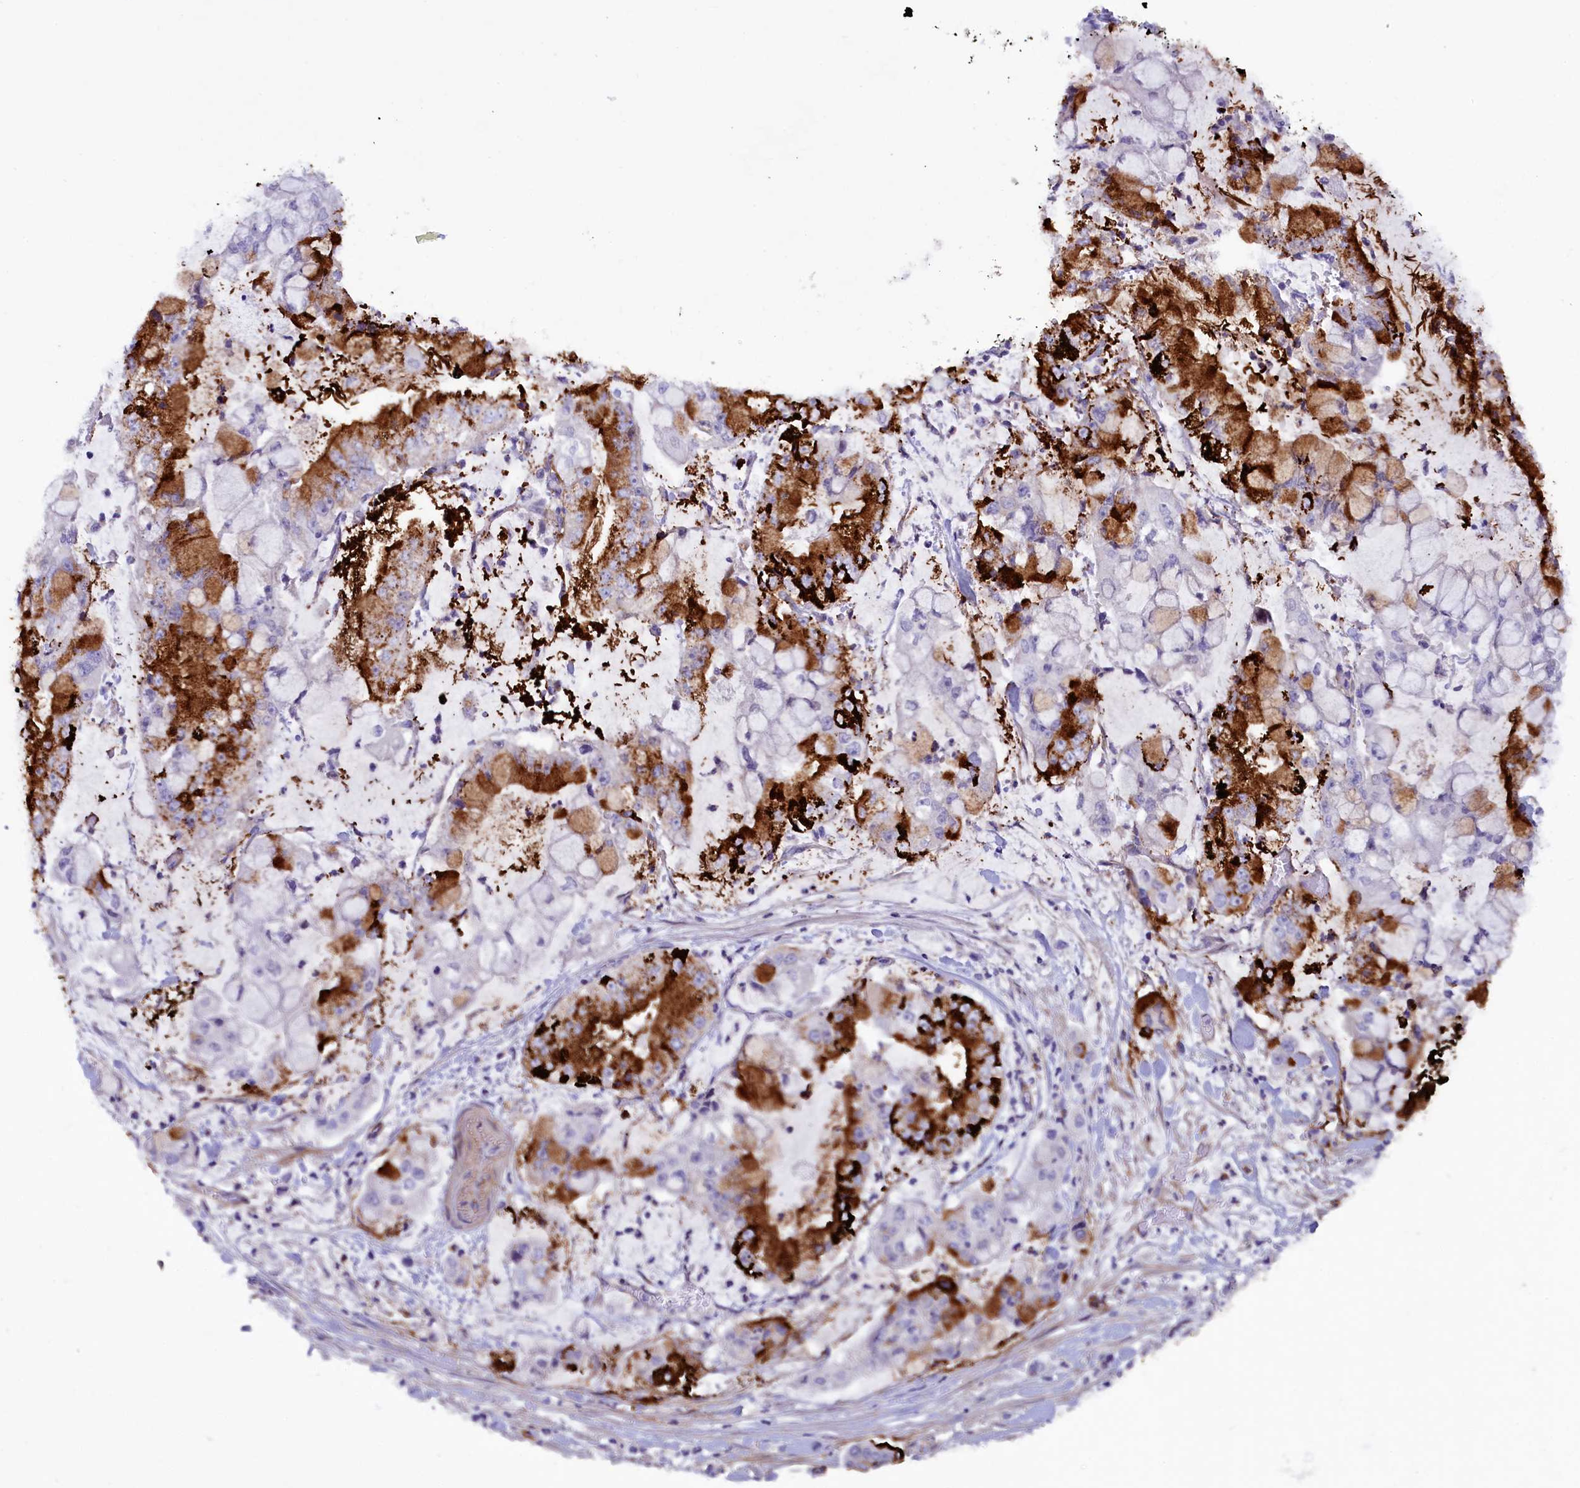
{"staining": {"intensity": "strong", "quantity": "25%-75%", "location": "cytoplasmic/membranous"}, "tissue": "stomach cancer", "cell_type": "Tumor cells", "image_type": "cancer", "snomed": [{"axis": "morphology", "description": "Adenocarcinoma, NOS"}, {"axis": "topography", "description": "Stomach"}], "caption": "Tumor cells display strong cytoplasmic/membranous positivity in approximately 25%-75% of cells in stomach cancer (adenocarcinoma). (DAB IHC with brightfield microscopy, high magnification).", "gene": "LOXL1", "patient": {"sex": "male", "age": 76}}